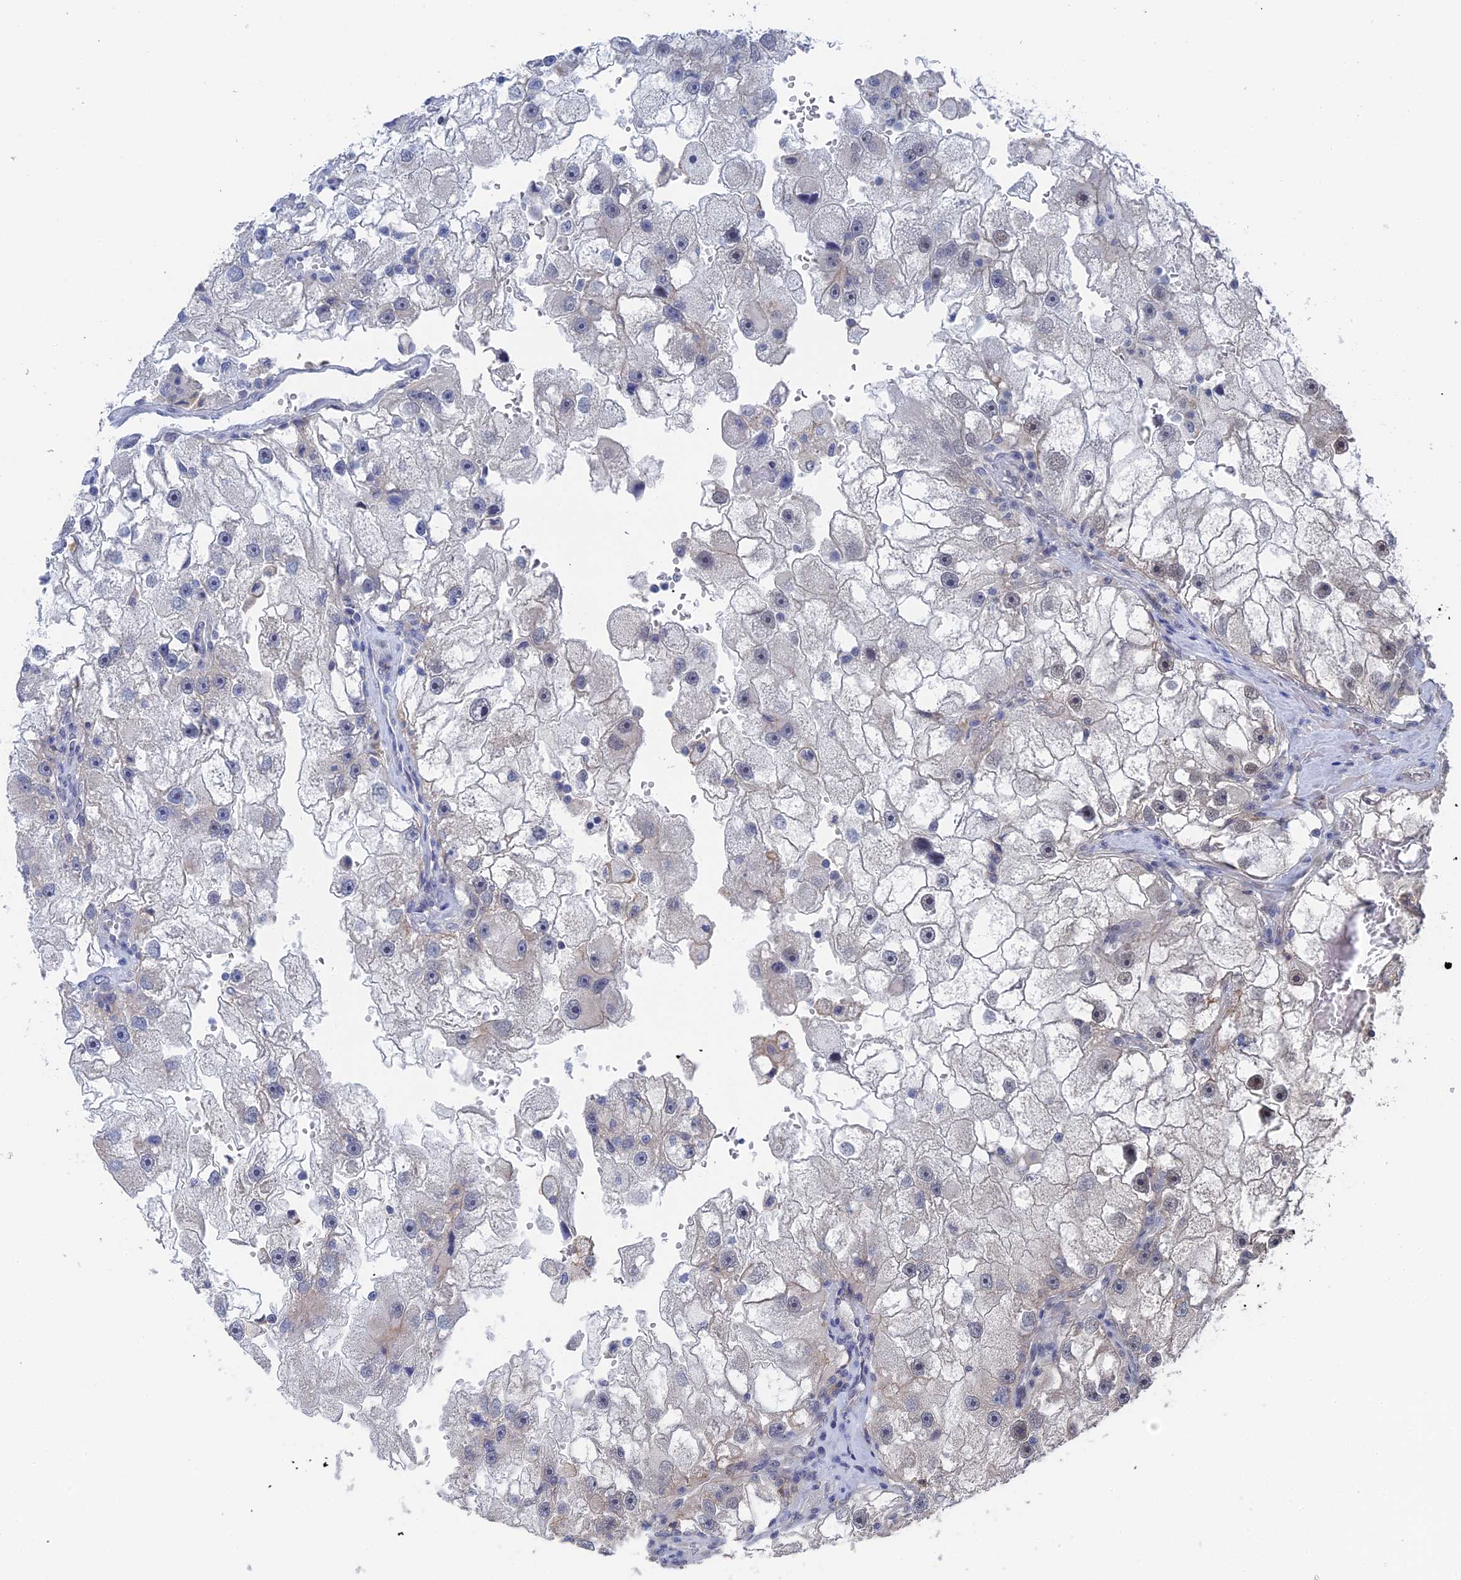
{"staining": {"intensity": "moderate", "quantity": "25%-75%", "location": "nuclear"}, "tissue": "renal cancer", "cell_type": "Tumor cells", "image_type": "cancer", "snomed": [{"axis": "morphology", "description": "Adenocarcinoma, NOS"}, {"axis": "topography", "description": "Kidney"}], "caption": "Immunohistochemistry micrograph of adenocarcinoma (renal) stained for a protein (brown), which shows medium levels of moderate nuclear positivity in about 25%-75% of tumor cells.", "gene": "TSSC4", "patient": {"sex": "male", "age": 63}}